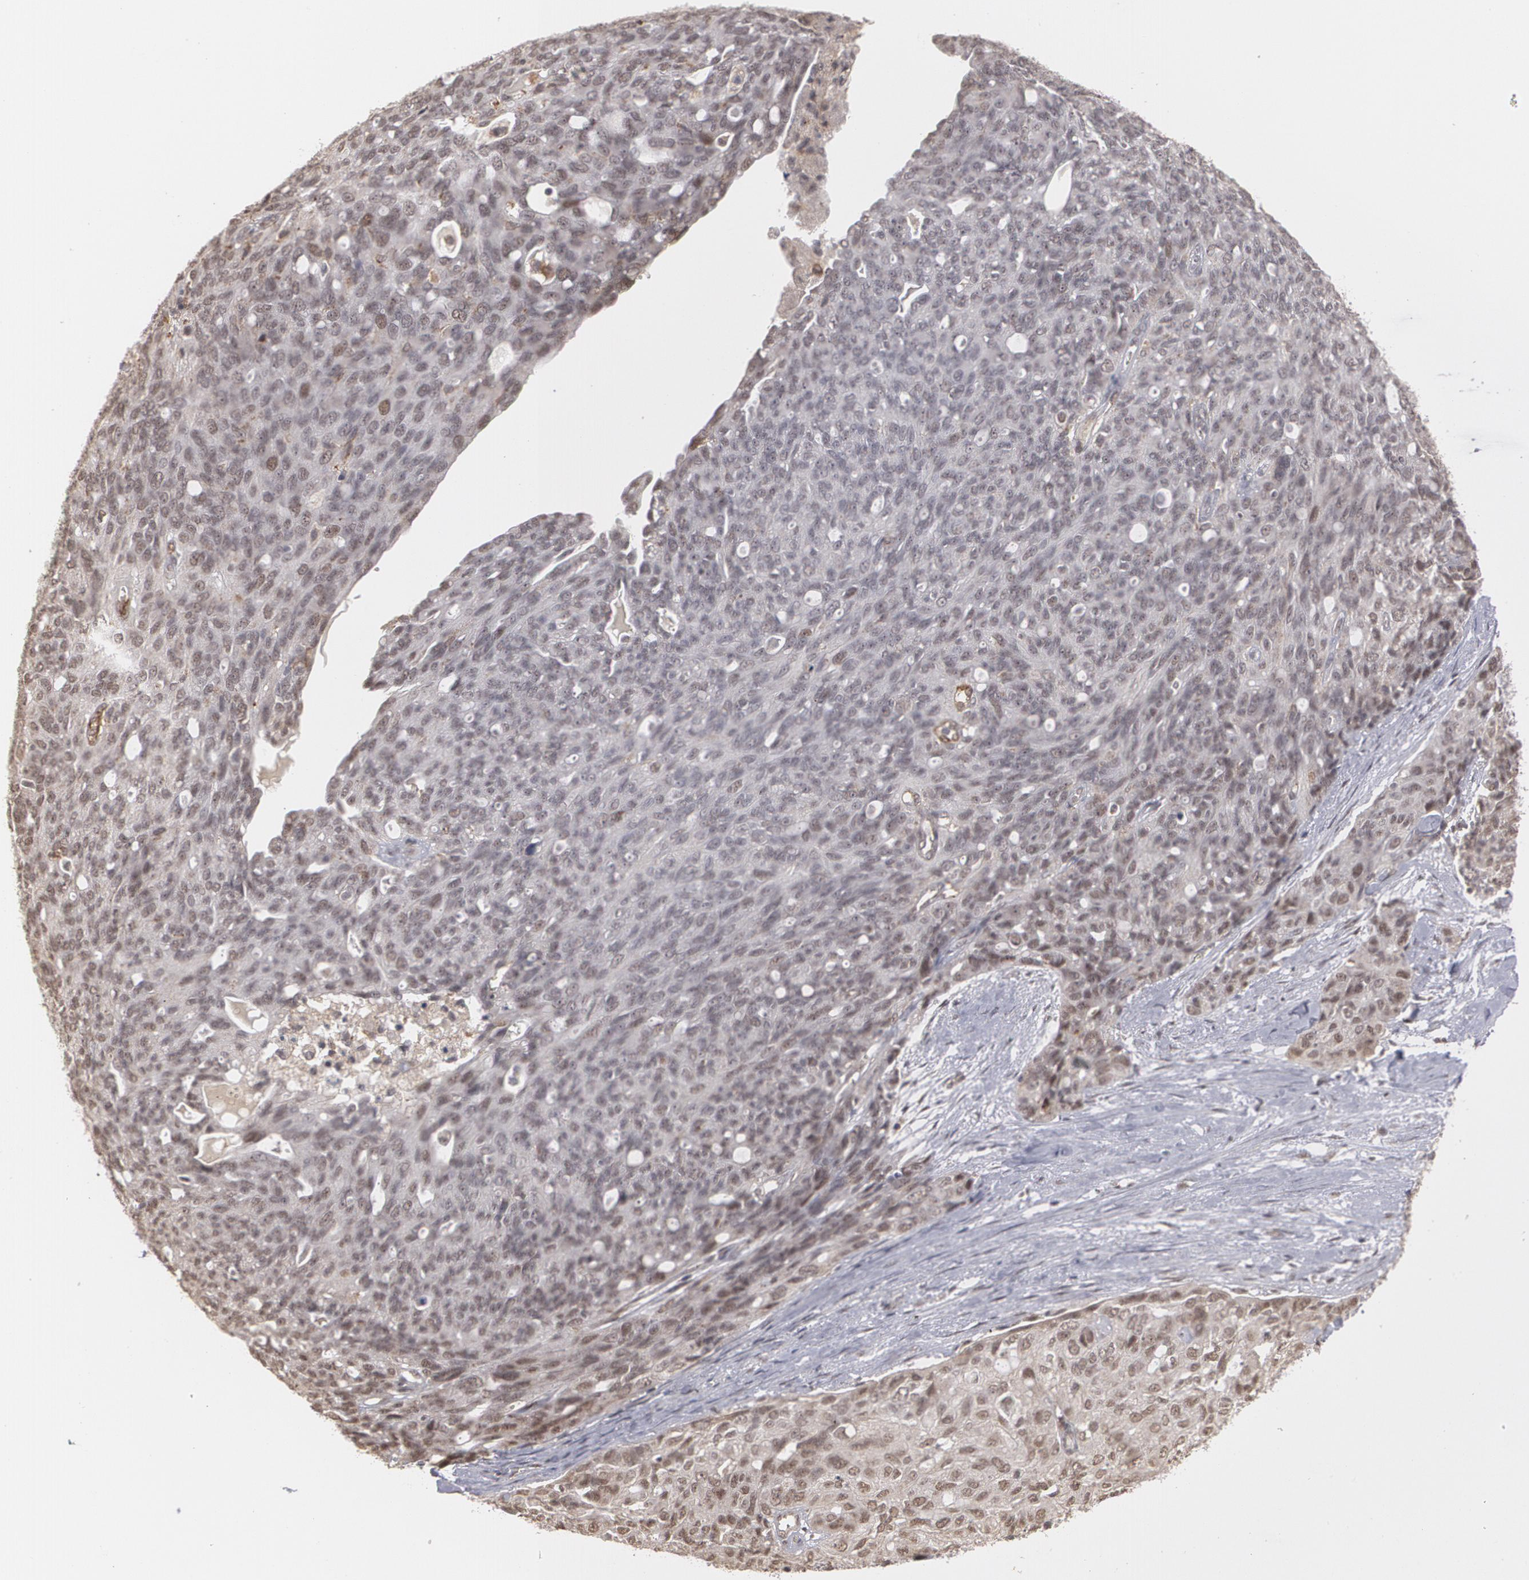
{"staining": {"intensity": "weak", "quantity": "25%-75%", "location": "nuclear"}, "tissue": "ovarian cancer", "cell_type": "Tumor cells", "image_type": "cancer", "snomed": [{"axis": "morphology", "description": "Carcinoma, endometroid"}, {"axis": "topography", "description": "Ovary"}], "caption": "About 25%-75% of tumor cells in human ovarian cancer display weak nuclear protein expression as visualized by brown immunohistochemical staining.", "gene": "ZNF75A", "patient": {"sex": "female", "age": 60}}